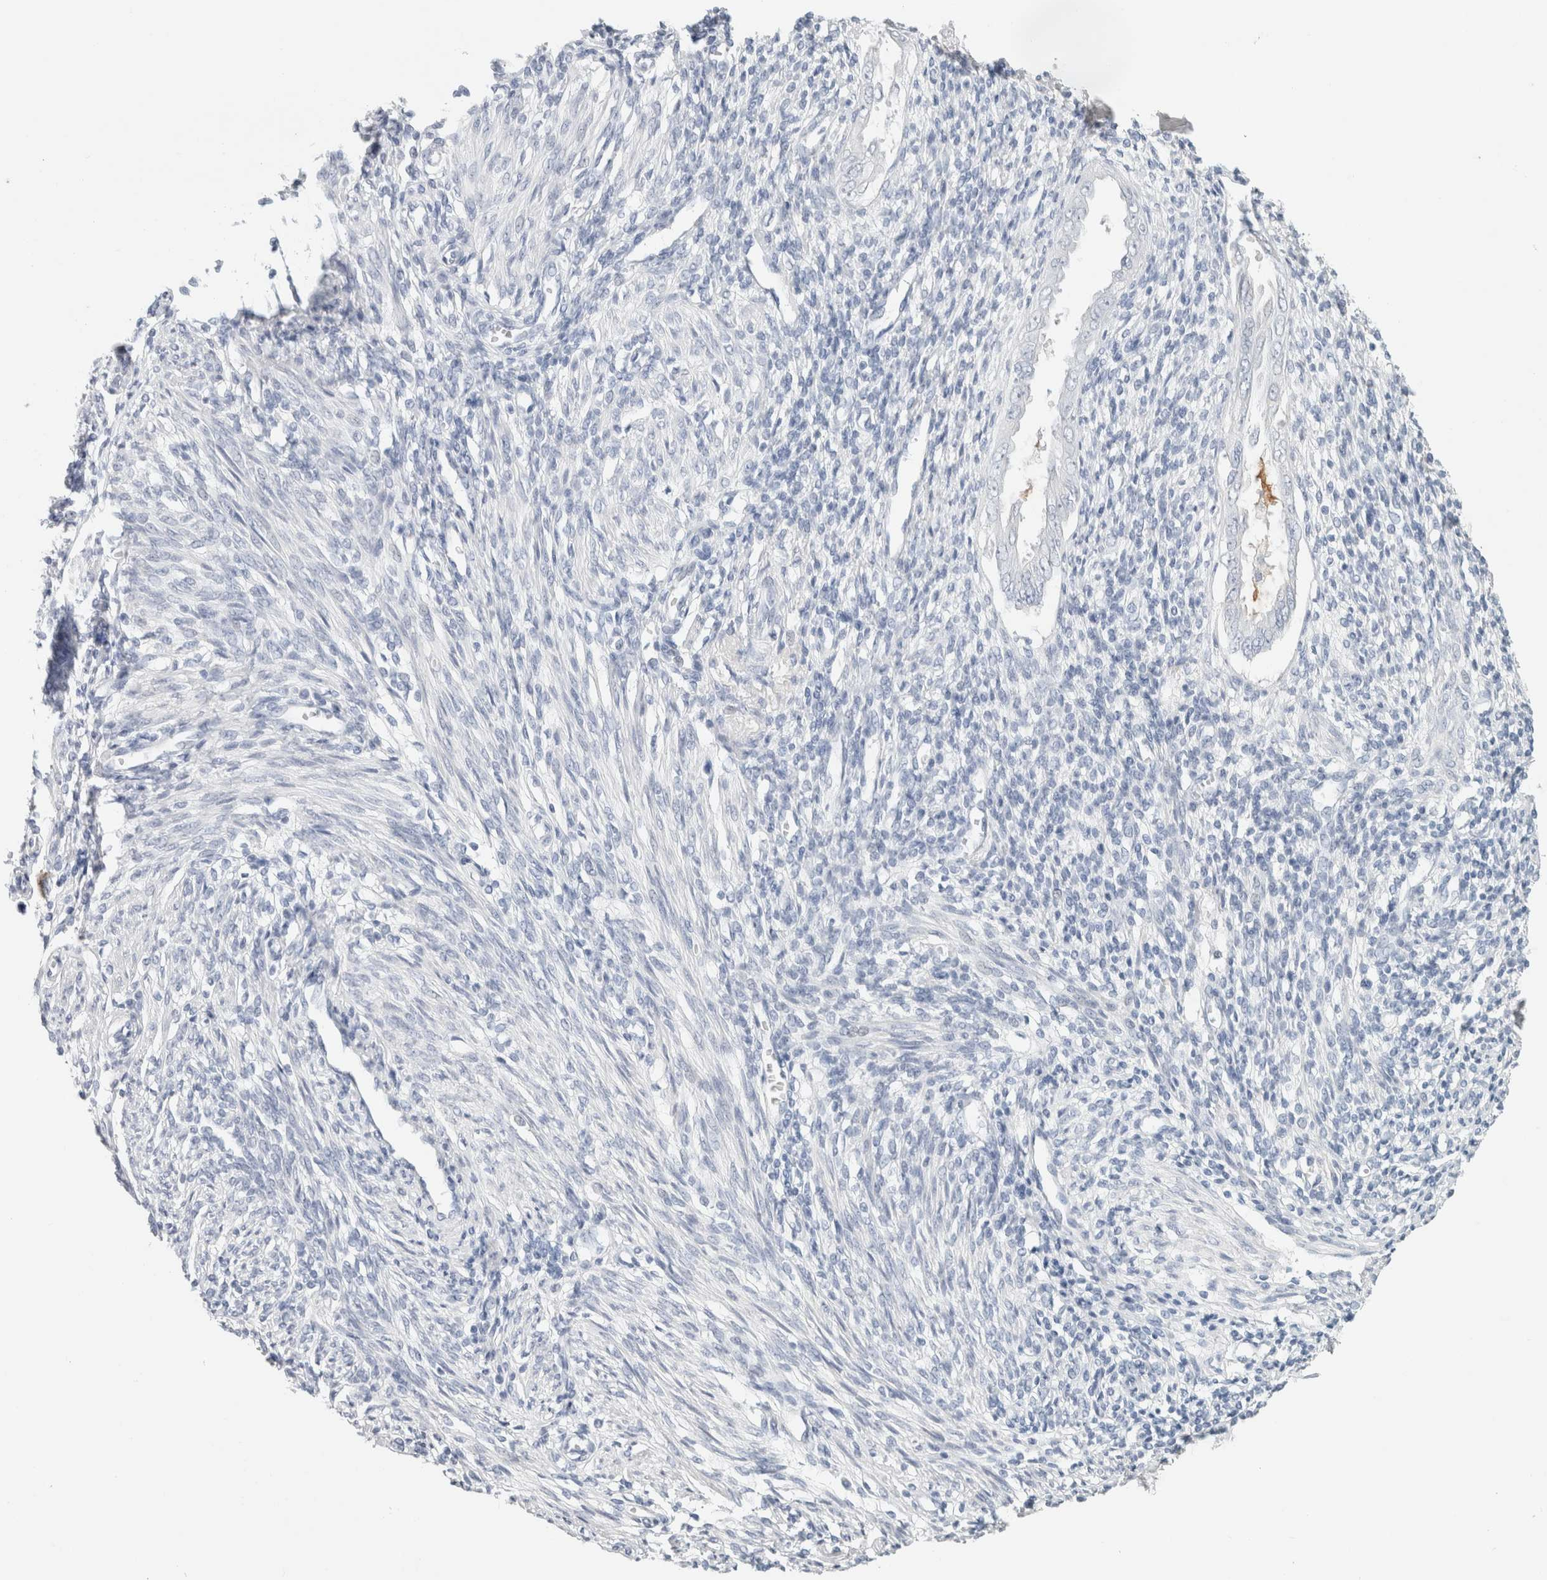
{"staining": {"intensity": "negative", "quantity": "none", "location": "none"}, "tissue": "endometrium", "cell_type": "Cells in endometrial stroma", "image_type": "normal", "snomed": [{"axis": "morphology", "description": "Normal tissue, NOS"}, {"axis": "topography", "description": "Endometrium"}], "caption": "A histopathology image of endometrium stained for a protein shows no brown staining in cells in endometrial stroma. (Brightfield microscopy of DAB (3,3'-diaminobenzidine) immunohistochemistry (IHC) at high magnification).", "gene": "IL6", "patient": {"sex": "female", "age": 66}}